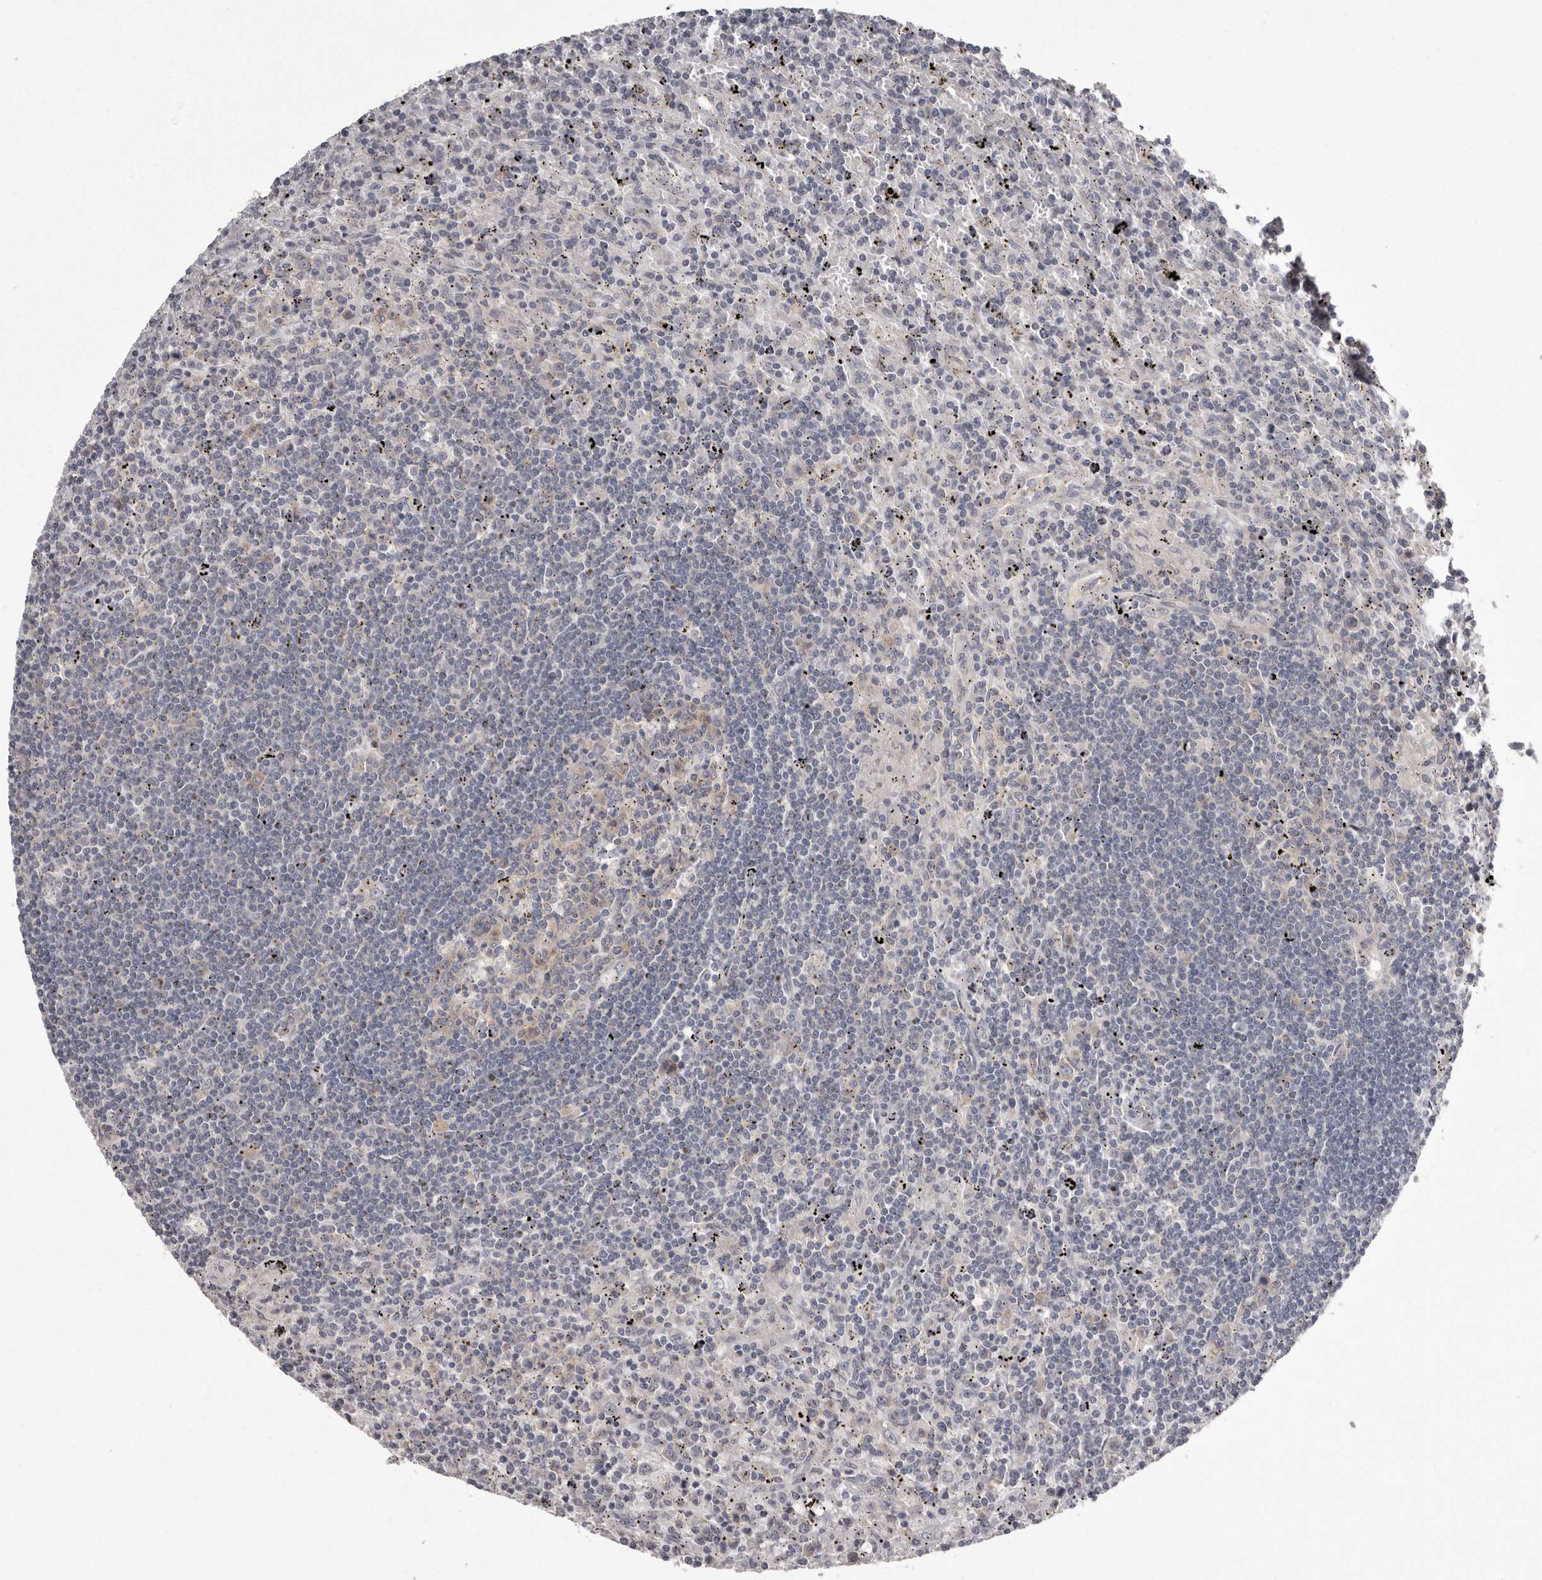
{"staining": {"intensity": "negative", "quantity": "none", "location": "none"}, "tissue": "lymphoma", "cell_type": "Tumor cells", "image_type": "cancer", "snomed": [{"axis": "morphology", "description": "Malignant lymphoma, non-Hodgkin's type, Low grade"}, {"axis": "topography", "description": "Spleen"}], "caption": "Immunohistochemistry micrograph of neoplastic tissue: human lymphoma stained with DAB reveals no significant protein positivity in tumor cells.", "gene": "DARS1", "patient": {"sex": "male", "age": 76}}